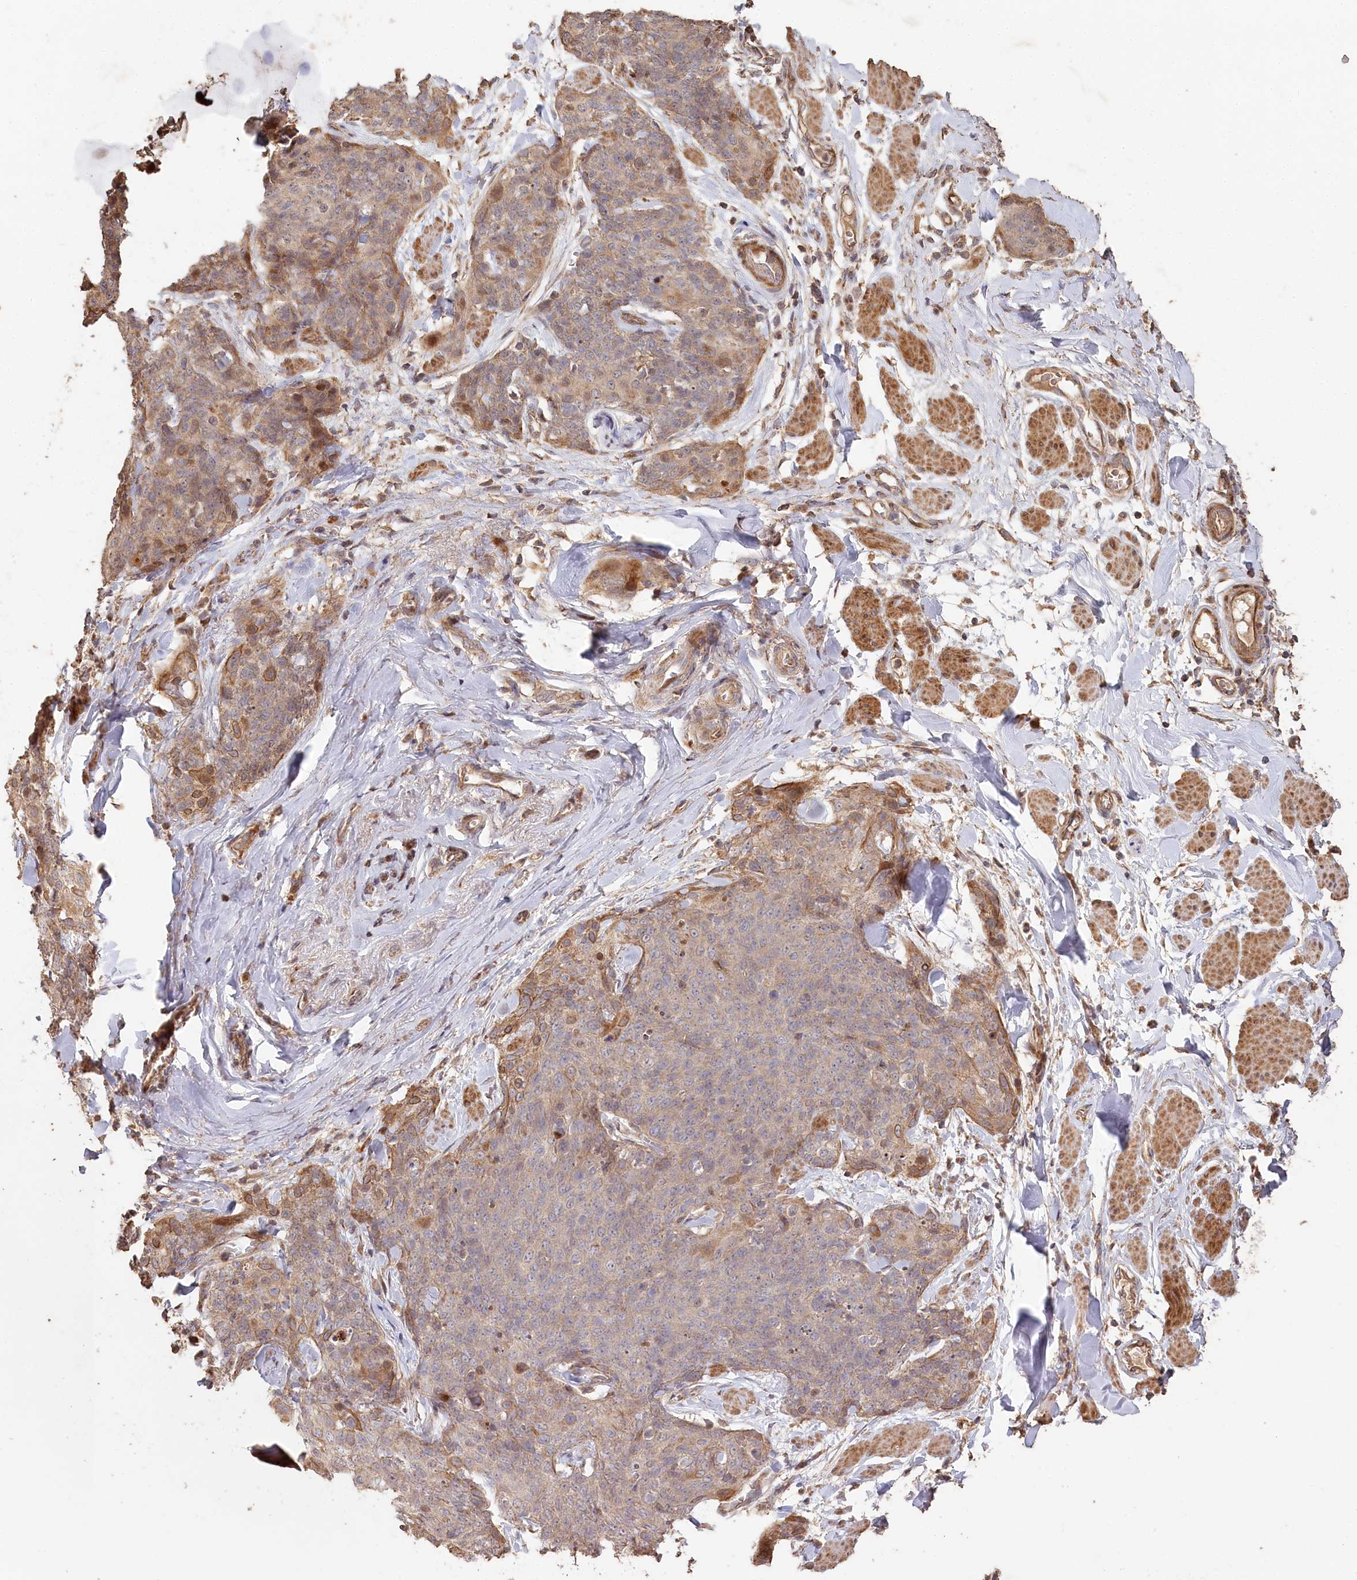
{"staining": {"intensity": "moderate", "quantity": "<25%", "location": "cytoplasmic/membranous"}, "tissue": "skin cancer", "cell_type": "Tumor cells", "image_type": "cancer", "snomed": [{"axis": "morphology", "description": "Squamous cell carcinoma, NOS"}, {"axis": "topography", "description": "Skin"}, {"axis": "topography", "description": "Vulva"}], "caption": "Moderate cytoplasmic/membranous staining is seen in about <25% of tumor cells in skin cancer (squamous cell carcinoma).", "gene": "HAL", "patient": {"sex": "female", "age": 85}}